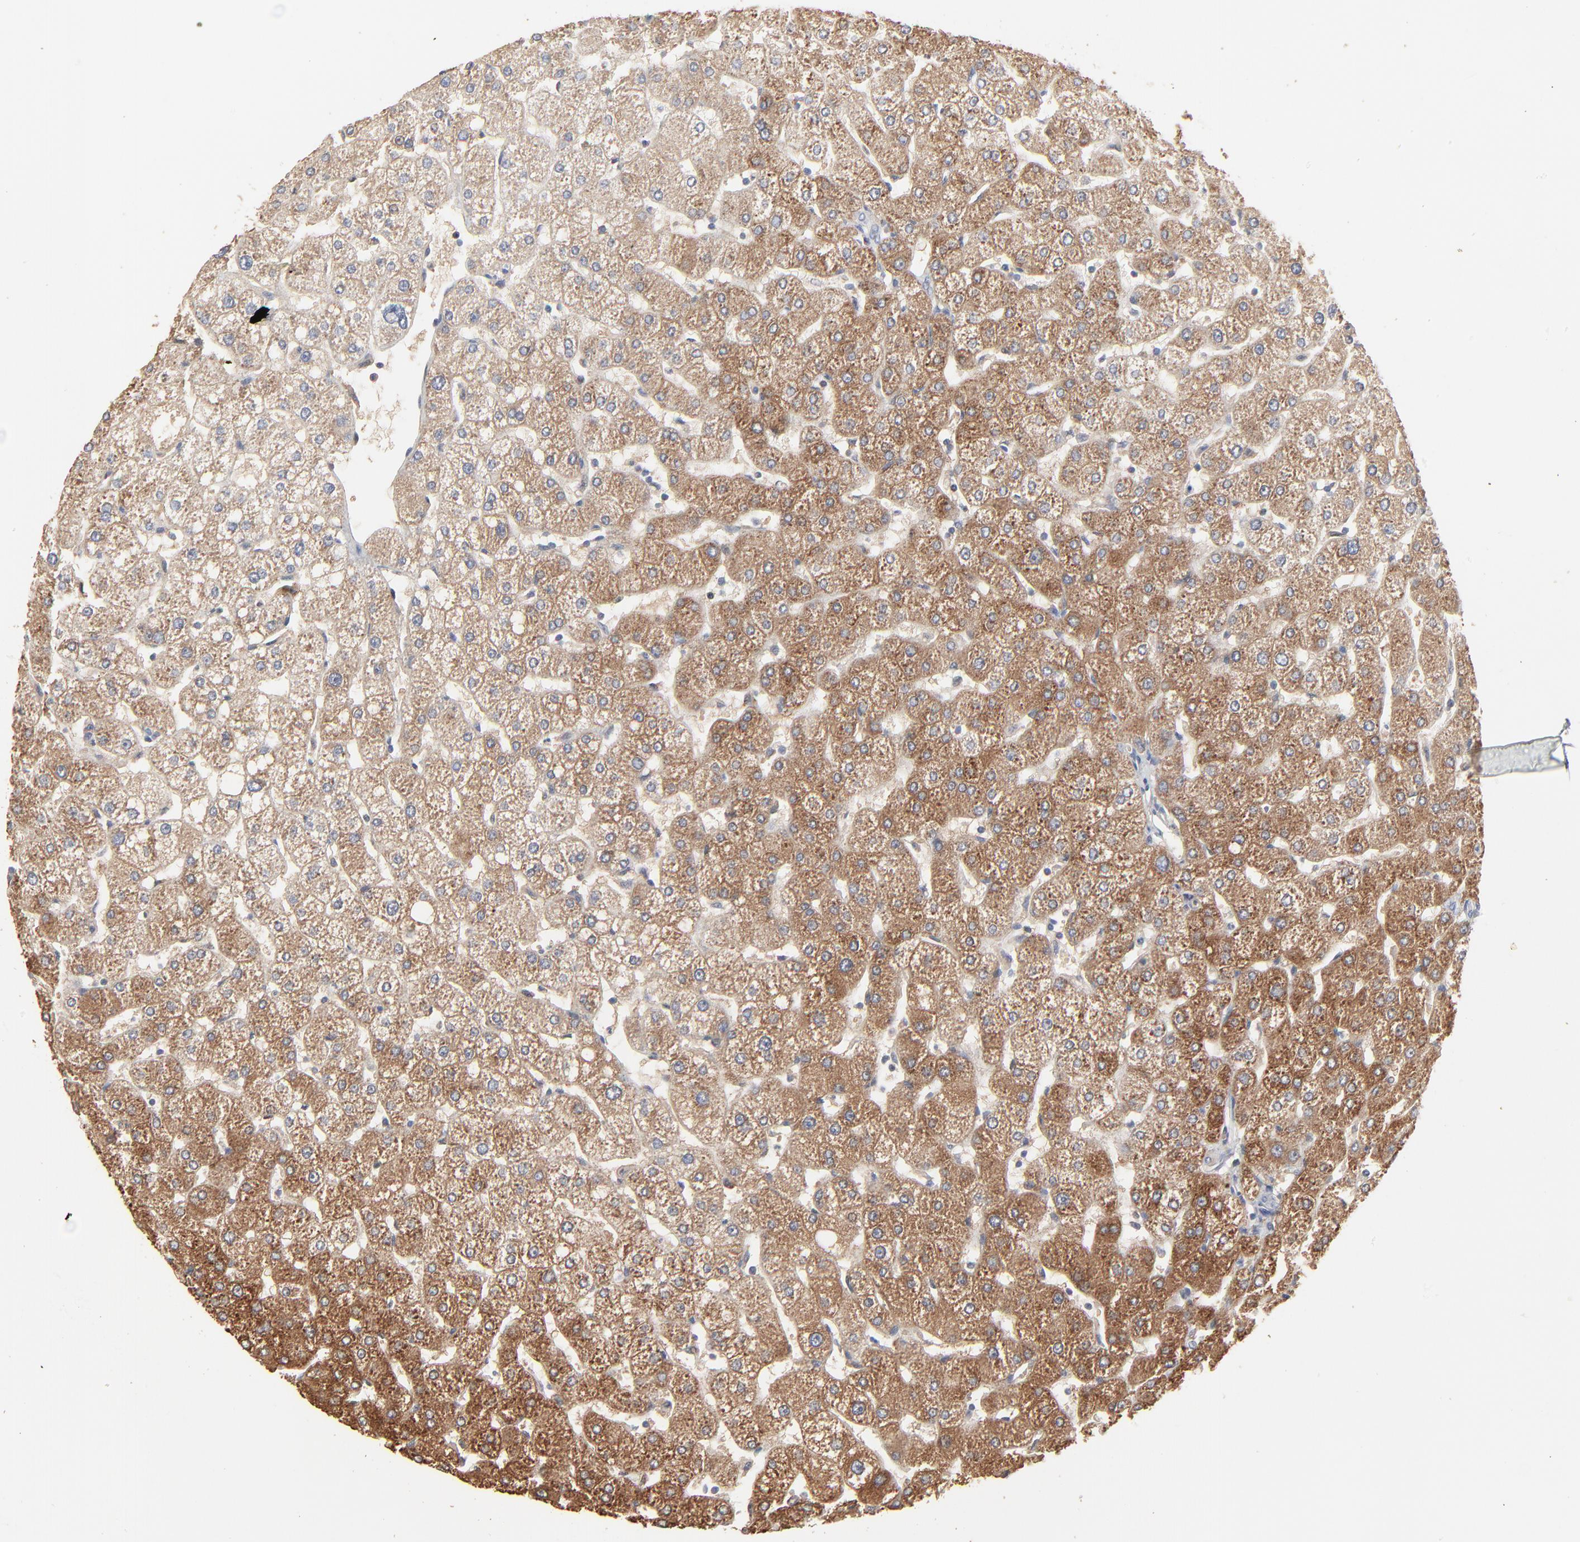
{"staining": {"intensity": "weak", "quantity": ">75%", "location": "cytoplasmic/membranous"}, "tissue": "liver", "cell_type": "Cholangiocytes", "image_type": "normal", "snomed": [{"axis": "morphology", "description": "Normal tissue, NOS"}, {"axis": "topography", "description": "Liver"}], "caption": "A brown stain shows weak cytoplasmic/membranous staining of a protein in cholangiocytes of benign human liver.", "gene": "FANCB", "patient": {"sex": "male", "age": 67}}